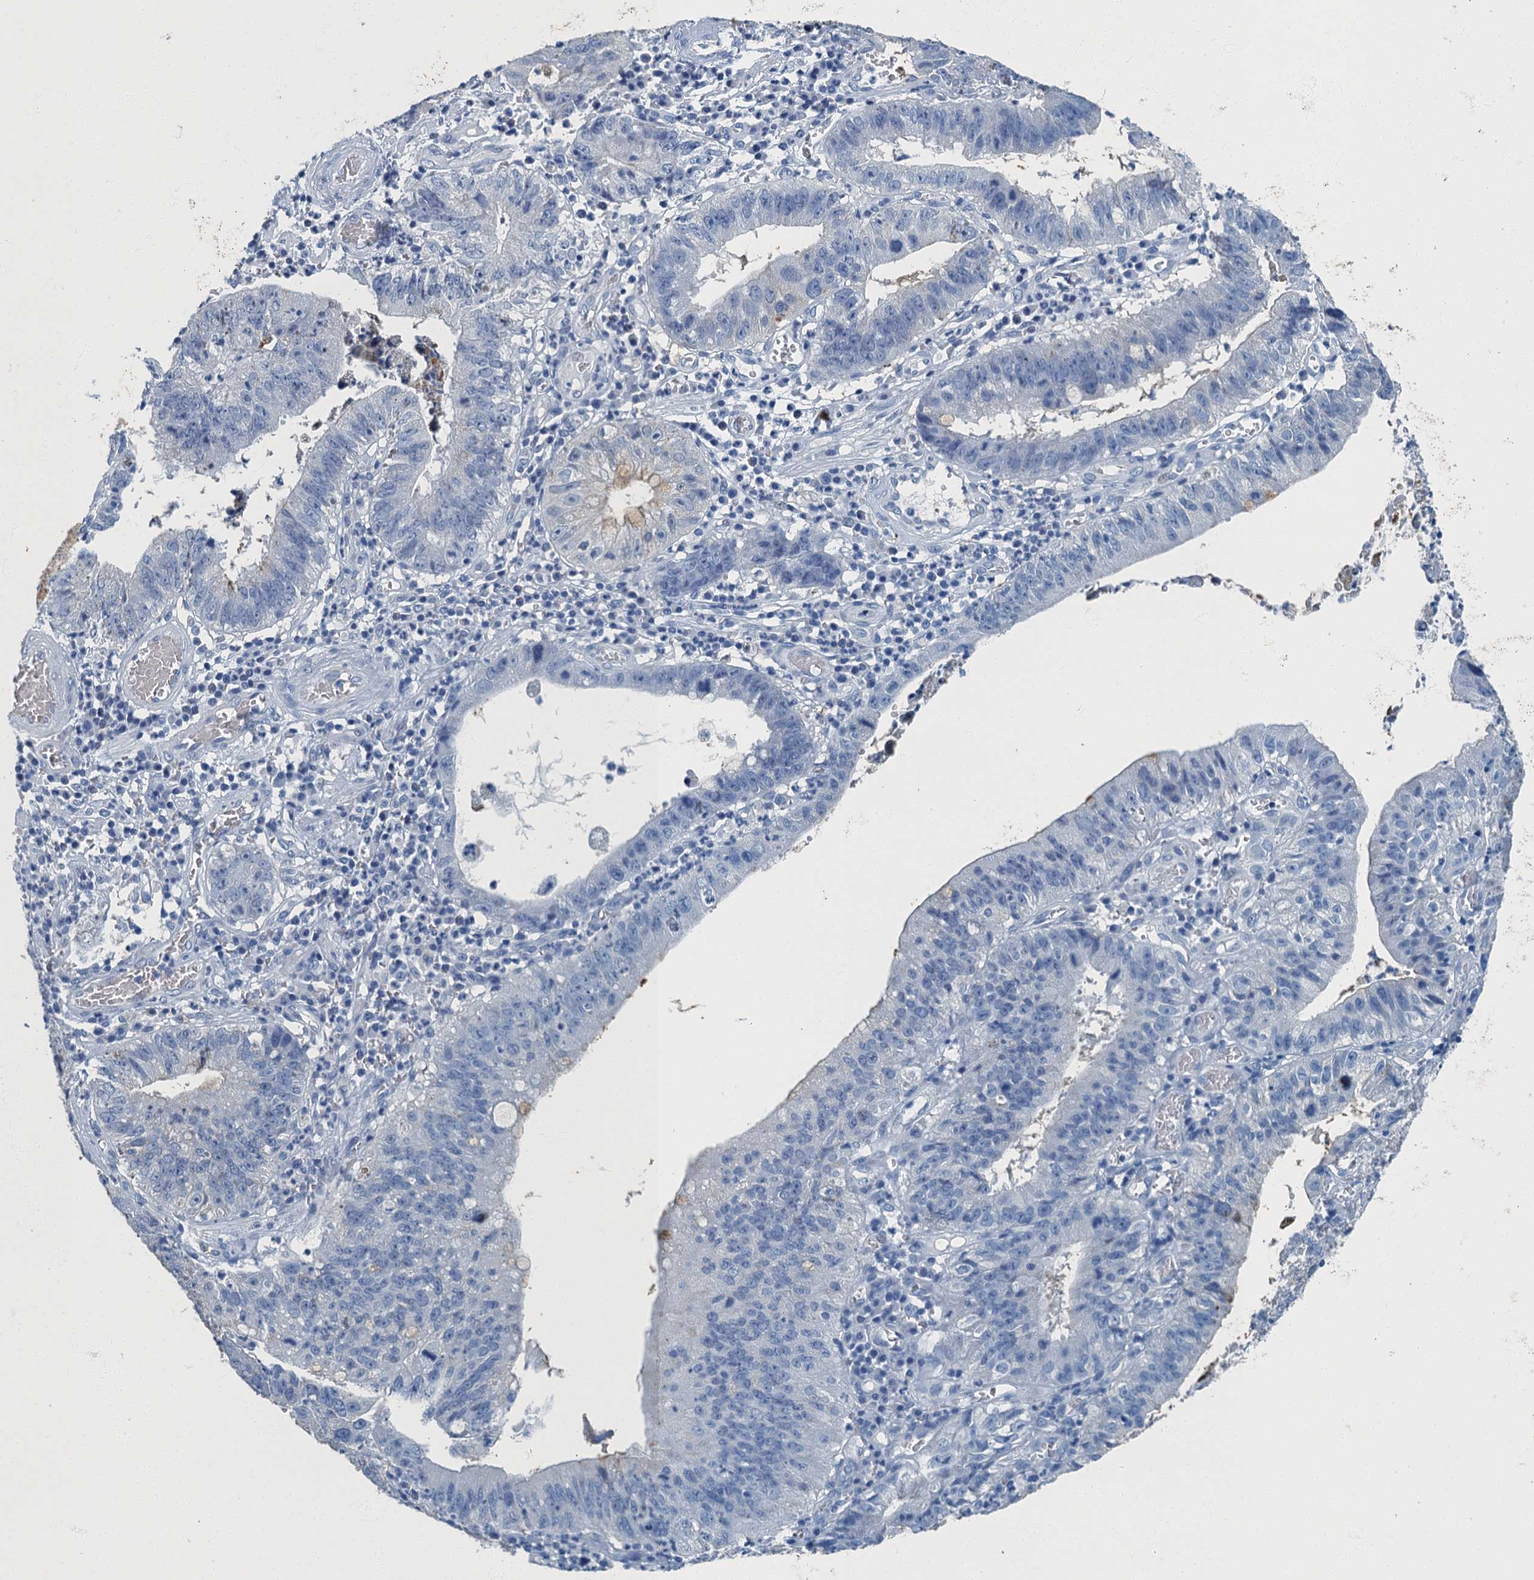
{"staining": {"intensity": "negative", "quantity": "none", "location": "none"}, "tissue": "stomach cancer", "cell_type": "Tumor cells", "image_type": "cancer", "snomed": [{"axis": "morphology", "description": "Adenocarcinoma, NOS"}, {"axis": "topography", "description": "Stomach"}], "caption": "Immunohistochemistry (IHC) image of human adenocarcinoma (stomach) stained for a protein (brown), which shows no expression in tumor cells.", "gene": "GADL1", "patient": {"sex": "male", "age": 59}}